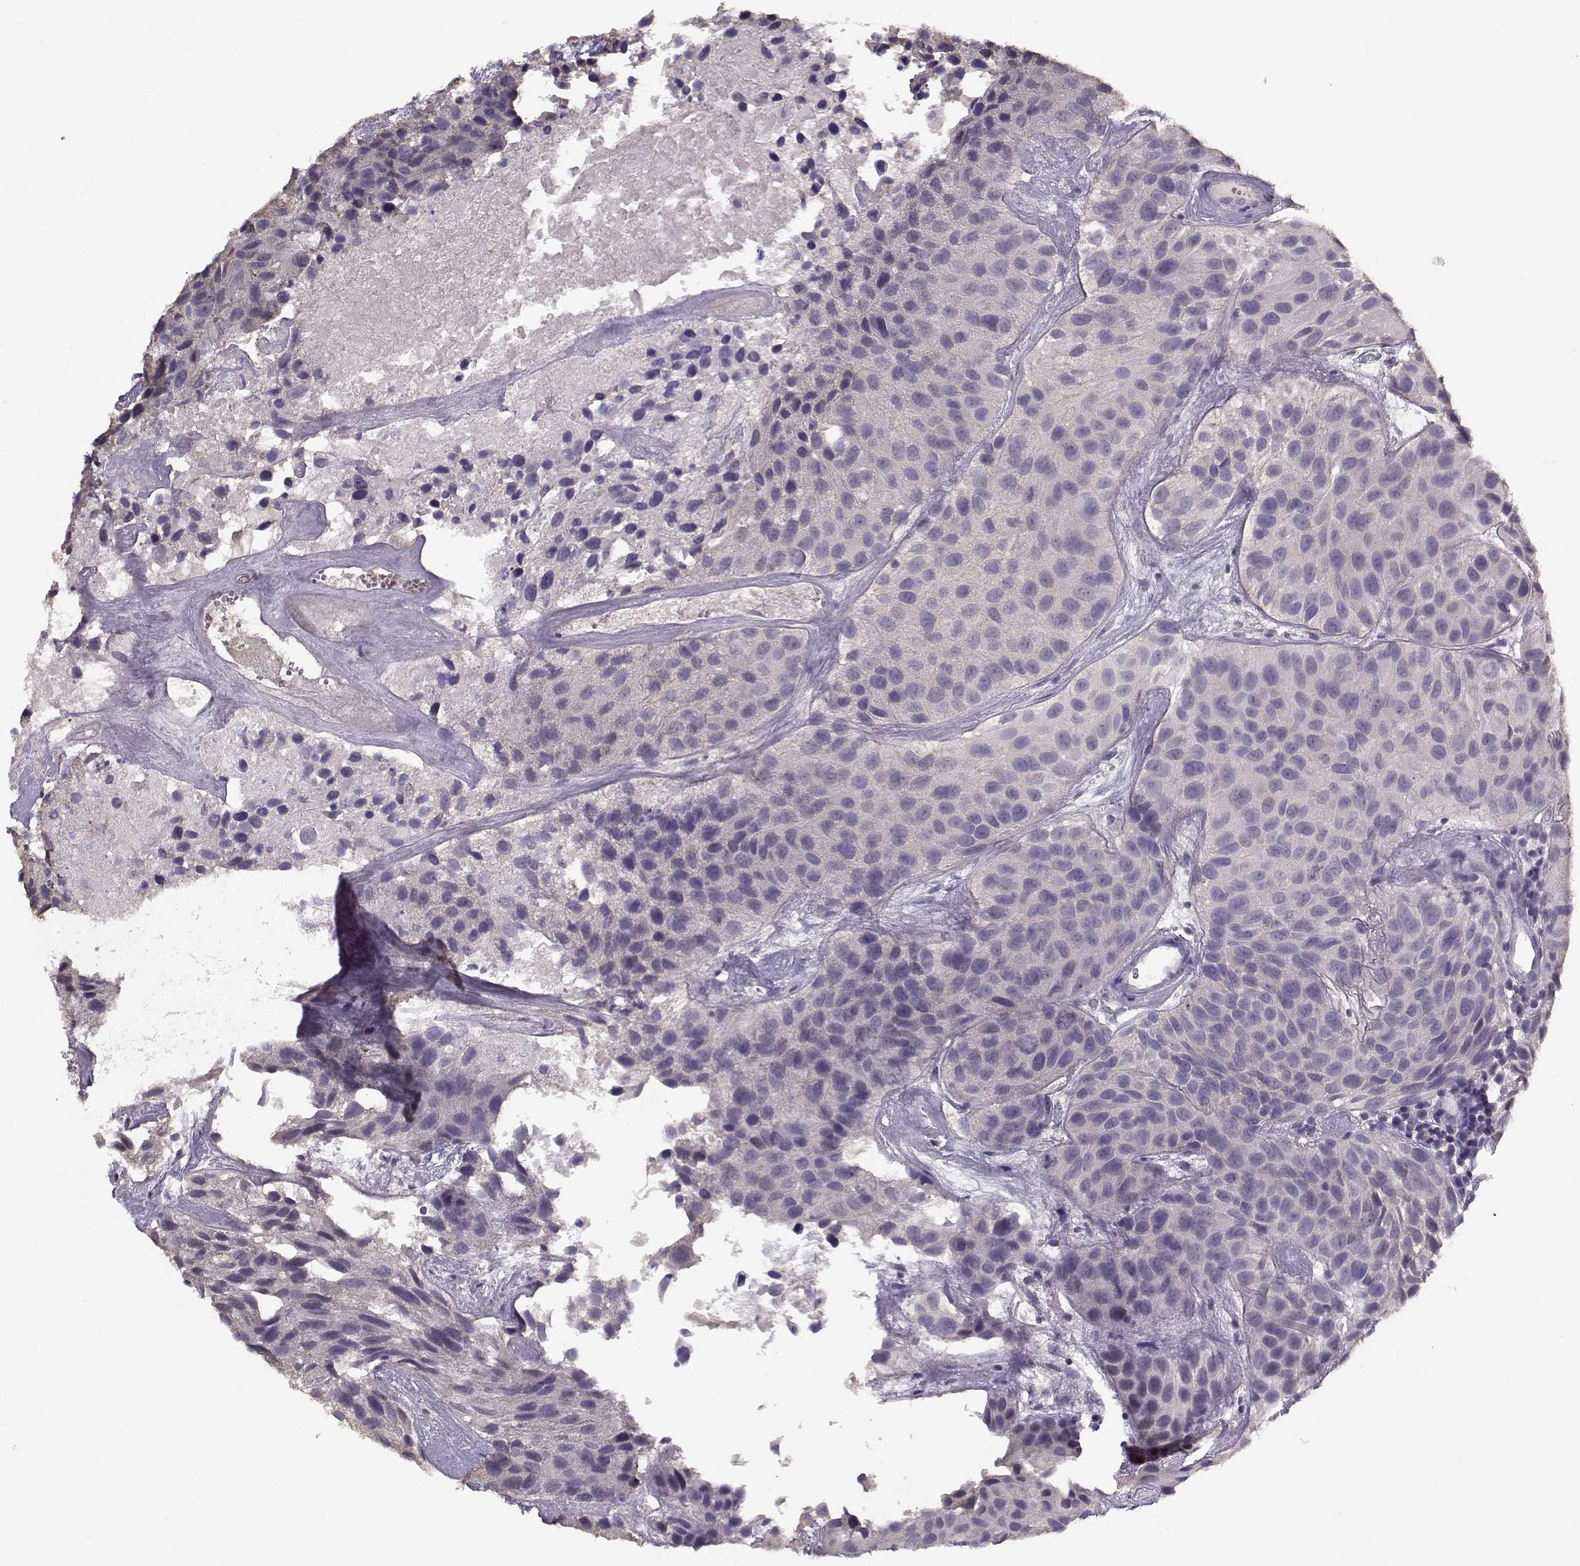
{"staining": {"intensity": "negative", "quantity": "none", "location": "none"}, "tissue": "urothelial cancer", "cell_type": "Tumor cells", "image_type": "cancer", "snomed": [{"axis": "morphology", "description": "Urothelial carcinoma, Low grade"}, {"axis": "topography", "description": "Urinary bladder"}], "caption": "DAB immunohistochemical staining of urothelial cancer shows no significant expression in tumor cells.", "gene": "UROC1", "patient": {"sex": "female", "age": 87}}